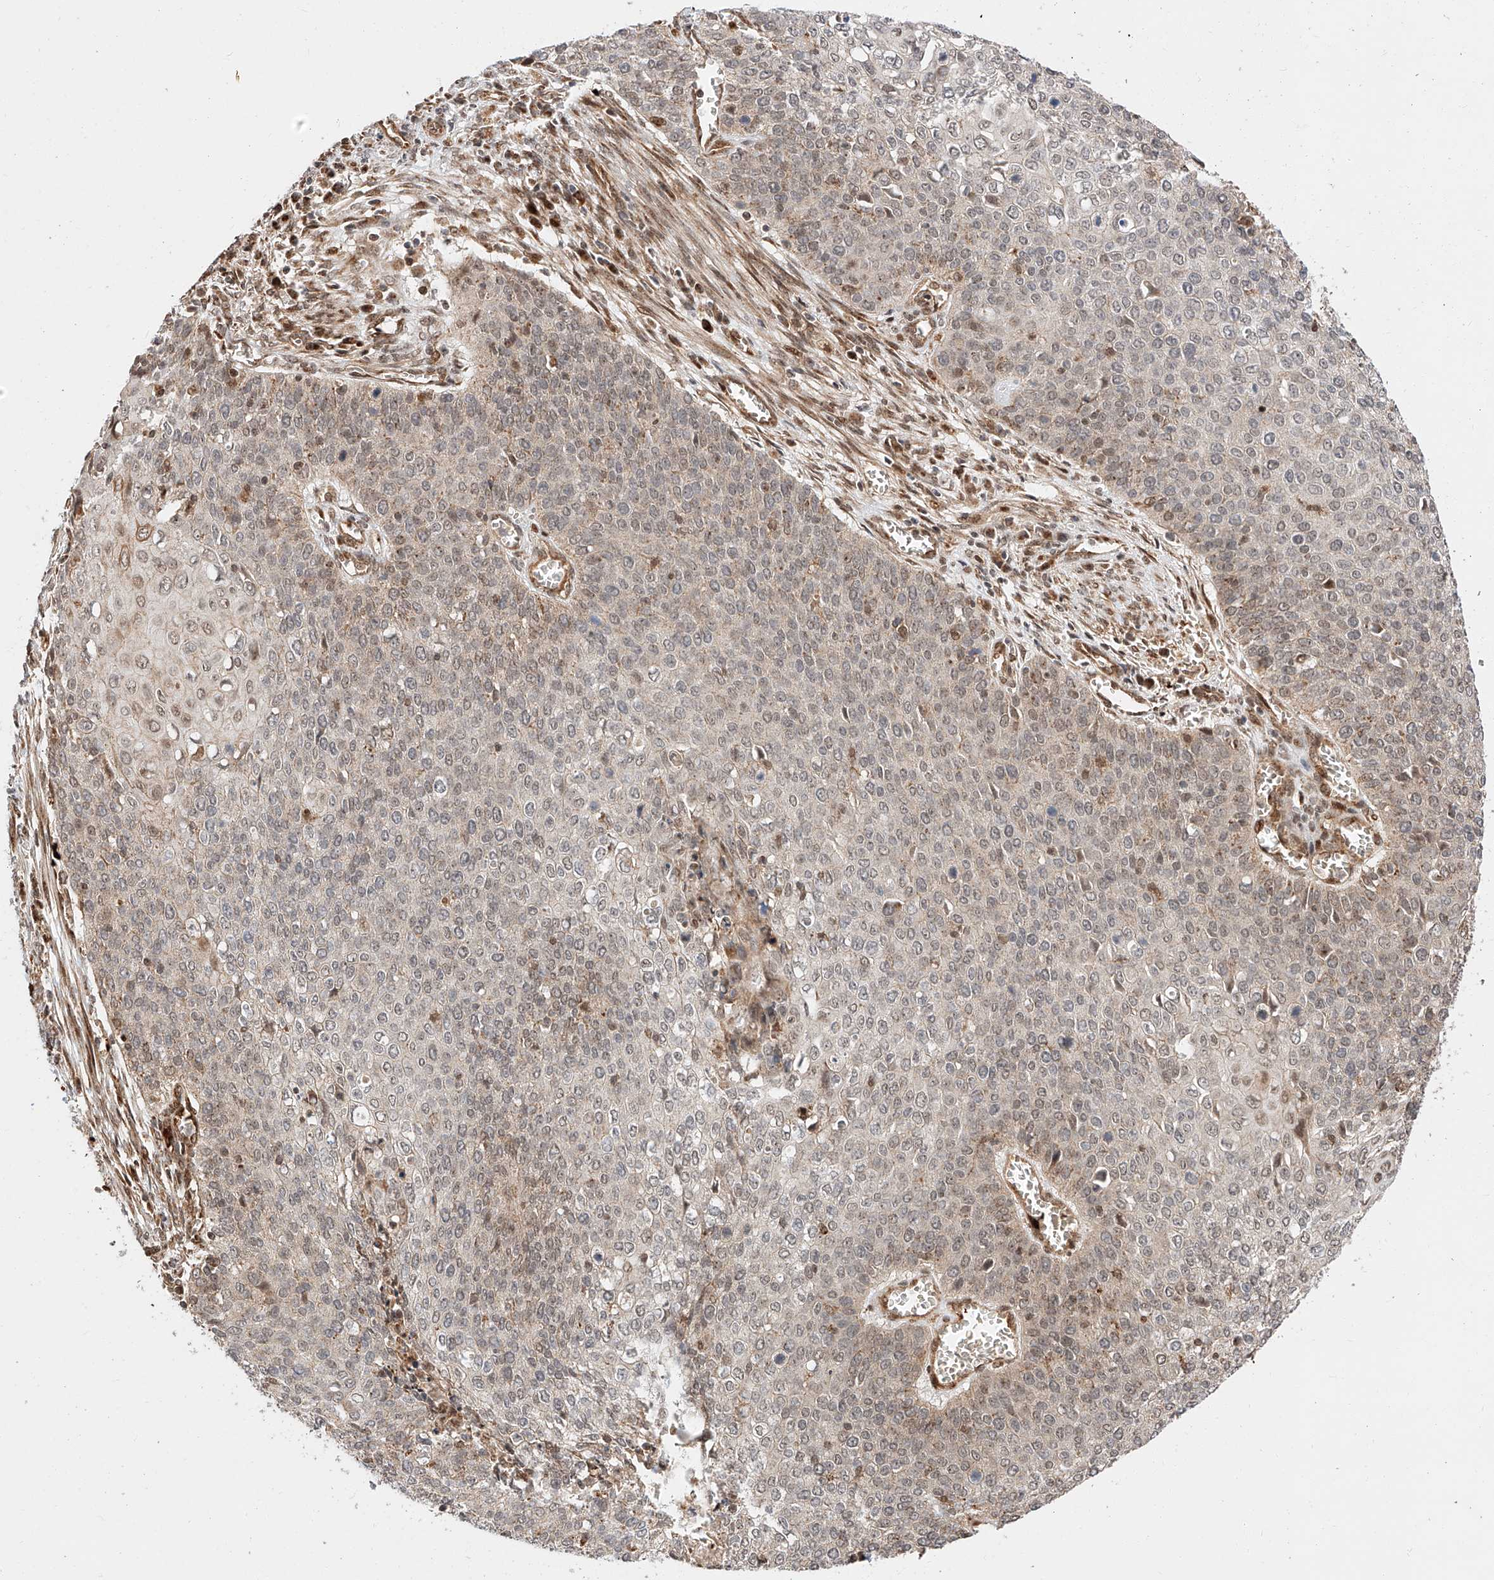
{"staining": {"intensity": "moderate", "quantity": "<25%", "location": "cytoplasmic/membranous,nuclear"}, "tissue": "cervical cancer", "cell_type": "Tumor cells", "image_type": "cancer", "snomed": [{"axis": "morphology", "description": "Squamous cell carcinoma, NOS"}, {"axis": "topography", "description": "Cervix"}], "caption": "Immunohistochemistry (DAB) staining of cervical cancer reveals moderate cytoplasmic/membranous and nuclear protein staining in approximately <25% of tumor cells. (Stains: DAB in brown, nuclei in blue, Microscopy: brightfield microscopy at high magnification).", "gene": "THTPA", "patient": {"sex": "female", "age": 39}}